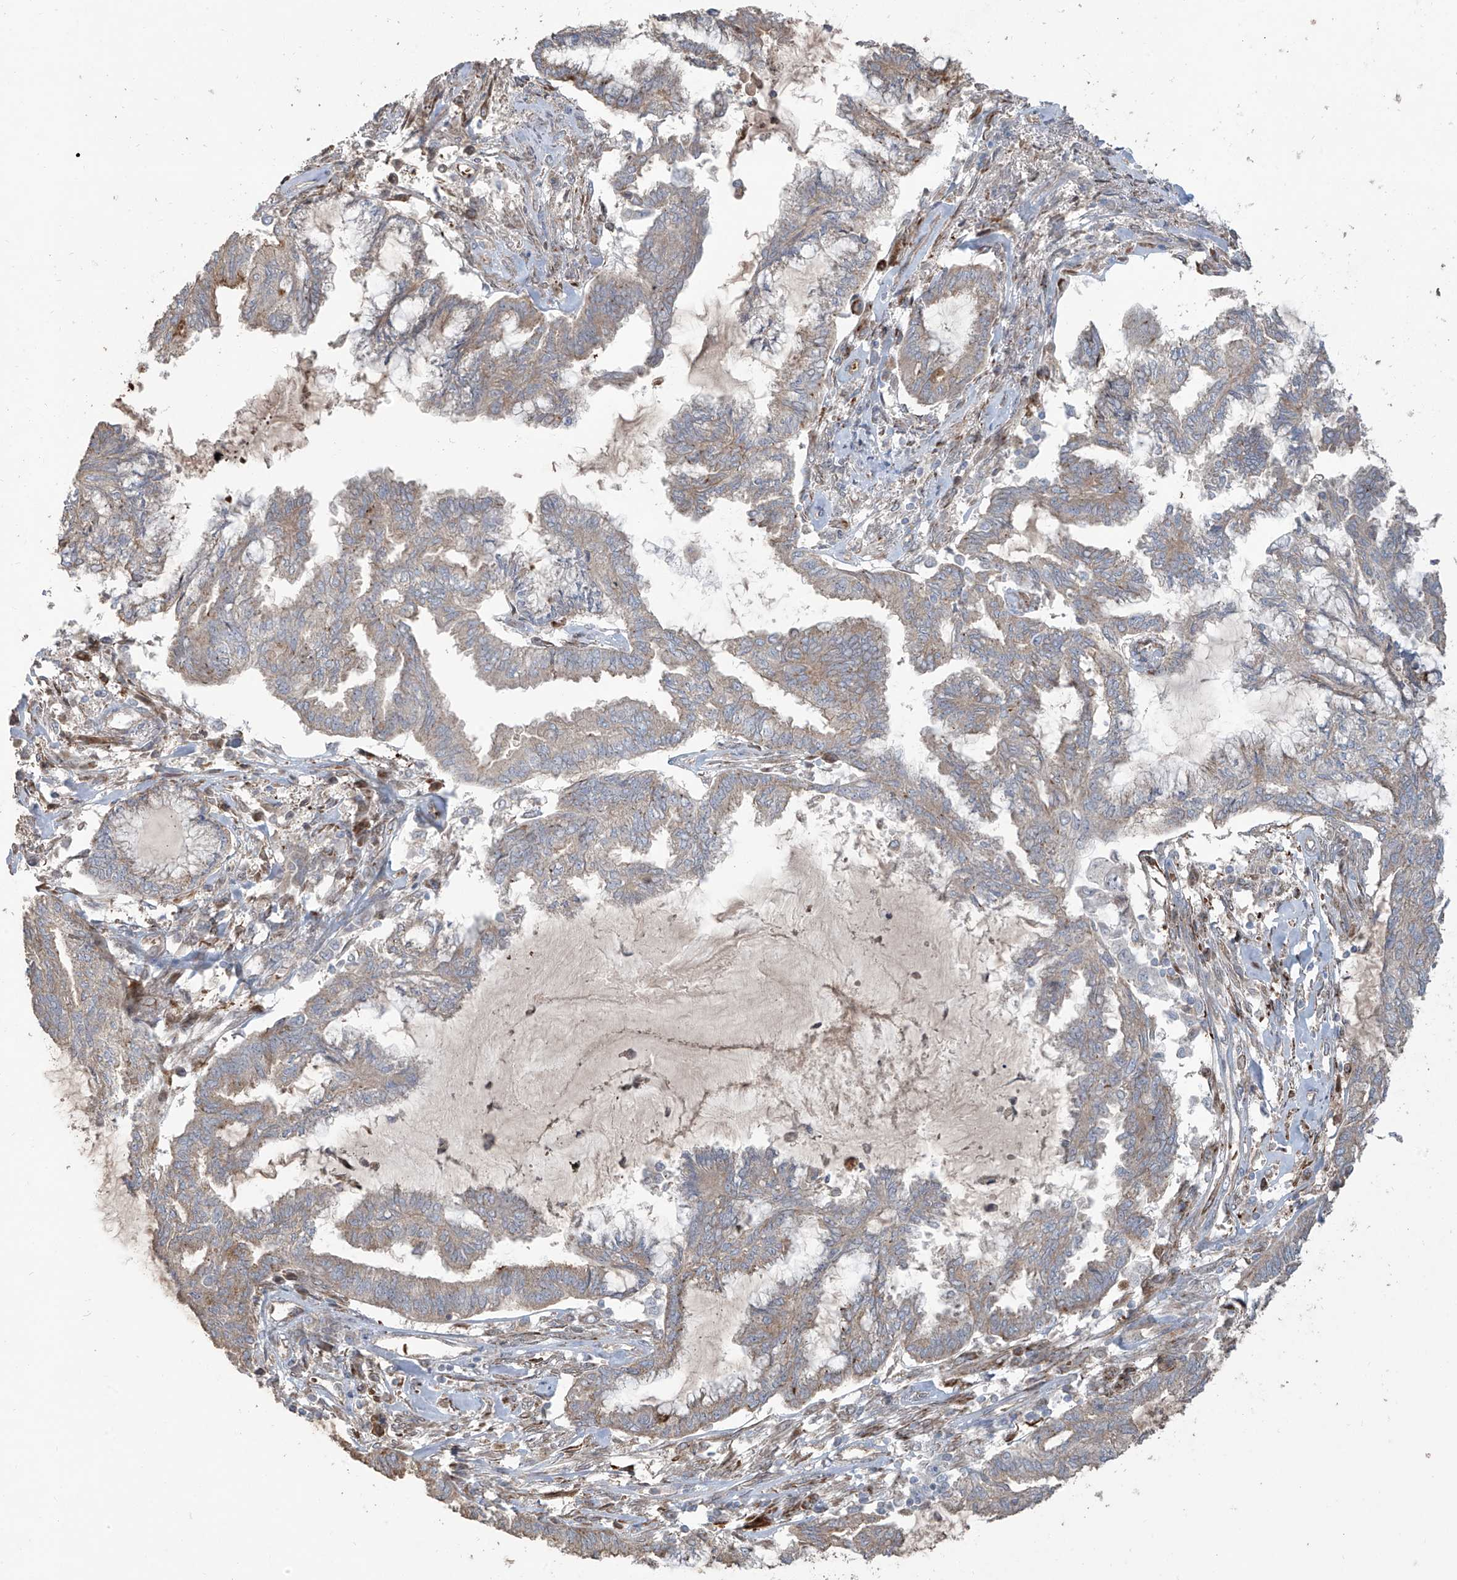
{"staining": {"intensity": "weak", "quantity": ">75%", "location": "cytoplasmic/membranous"}, "tissue": "endometrial cancer", "cell_type": "Tumor cells", "image_type": "cancer", "snomed": [{"axis": "morphology", "description": "Adenocarcinoma, NOS"}, {"axis": "topography", "description": "Endometrium"}], "caption": "Adenocarcinoma (endometrial) stained with immunohistochemistry (IHC) demonstrates weak cytoplasmic/membranous positivity in about >75% of tumor cells. (DAB IHC, brown staining for protein, blue staining for nuclei).", "gene": "ABTB1", "patient": {"sex": "female", "age": 86}}